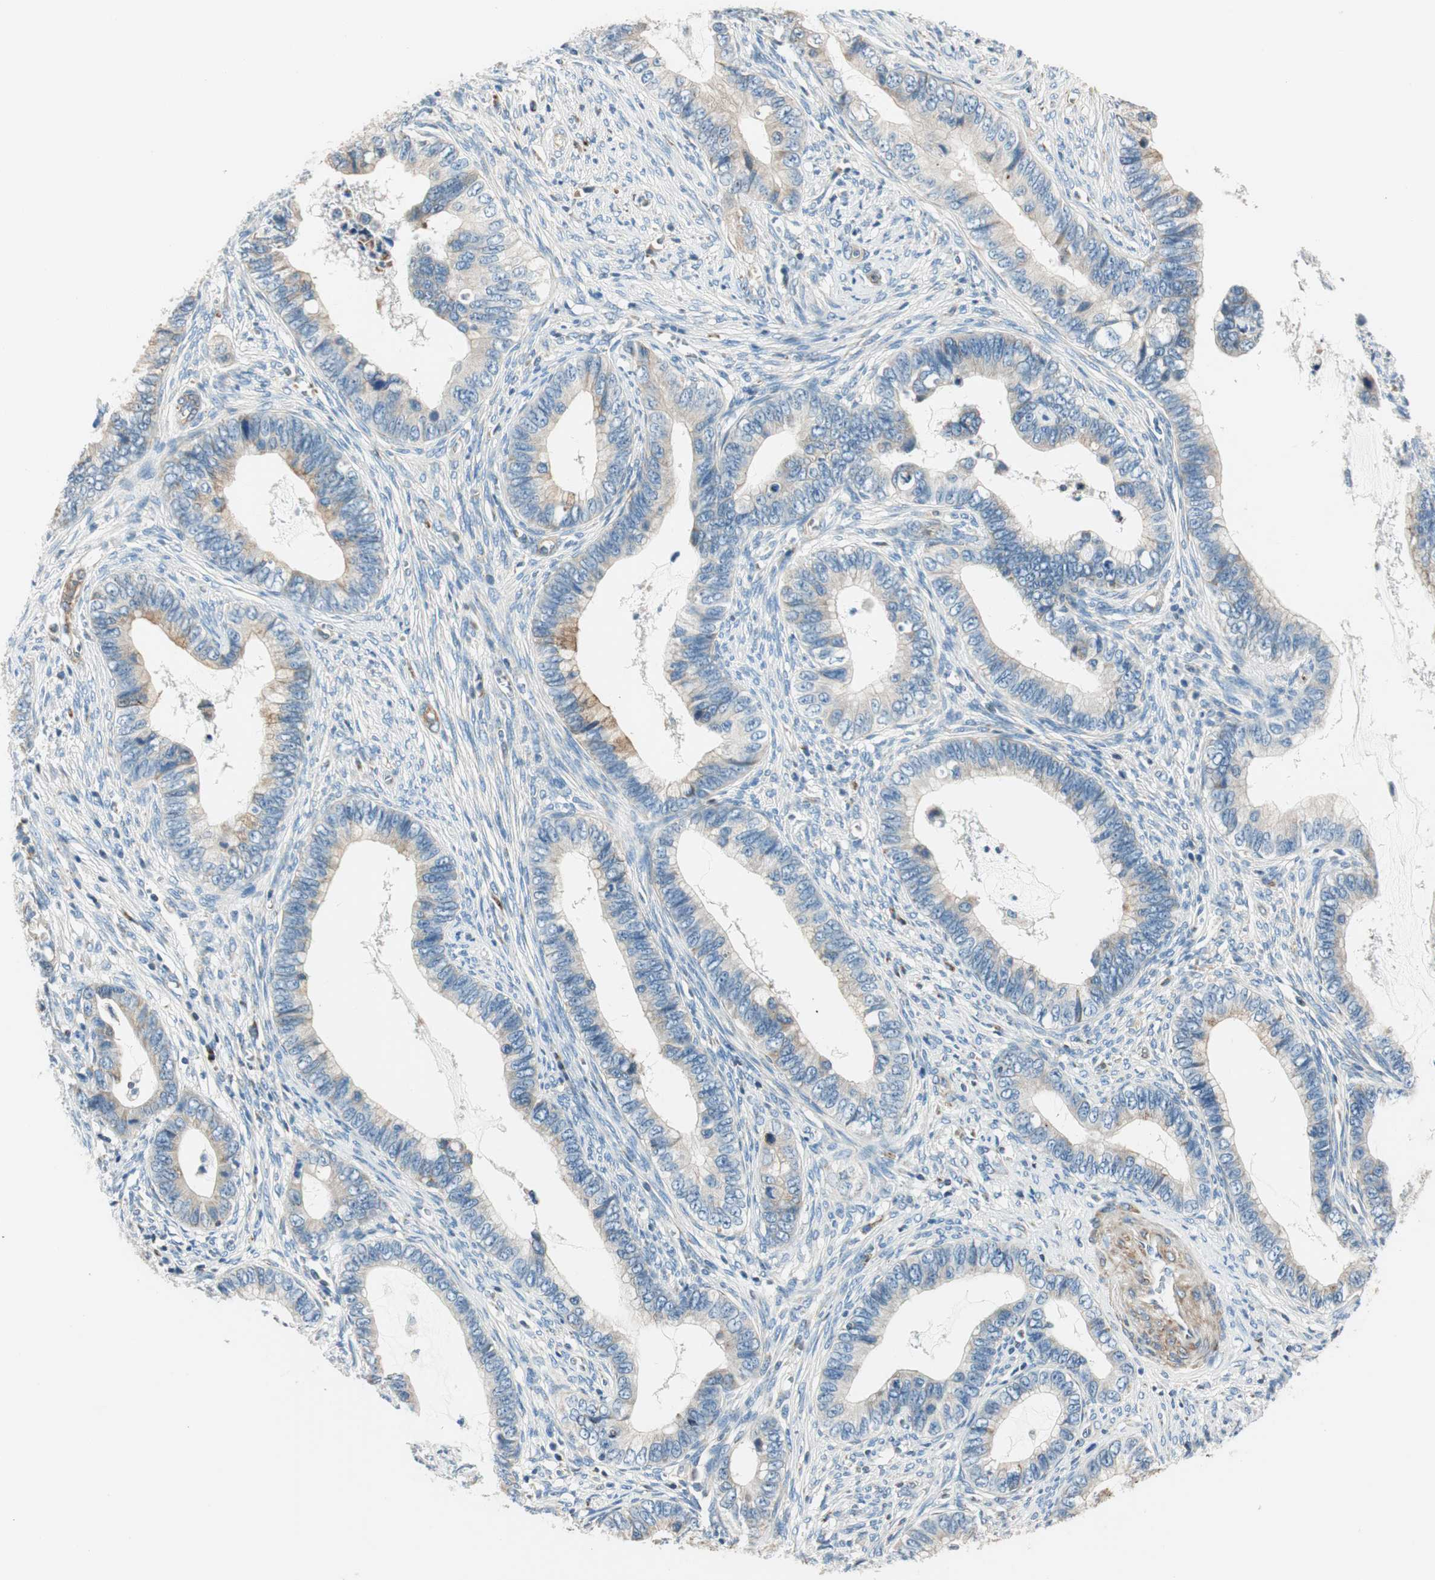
{"staining": {"intensity": "weak", "quantity": "25%-75%", "location": "cytoplasmic/membranous"}, "tissue": "cervical cancer", "cell_type": "Tumor cells", "image_type": "cancer", "snomed": [{"axis": "morphology", "description": "Adenocarcinoma, NOS"}, {"axis": "topography", "description": "Cervix"}], "caption": "An immunohistochemistry (IHC) image of tumor tissue is shown. Protein staining in brown highlights weak cytoplasmic/membranous positivity in cervical cancer (adenocarcinoma) within tumor cells. The protein is stained brown, and the nuclei are stained in blue (DAB IHC with brightfield microscopy, high magnification).", "gene": "RORB", "patient": {"sex": "female", "age": 44}}